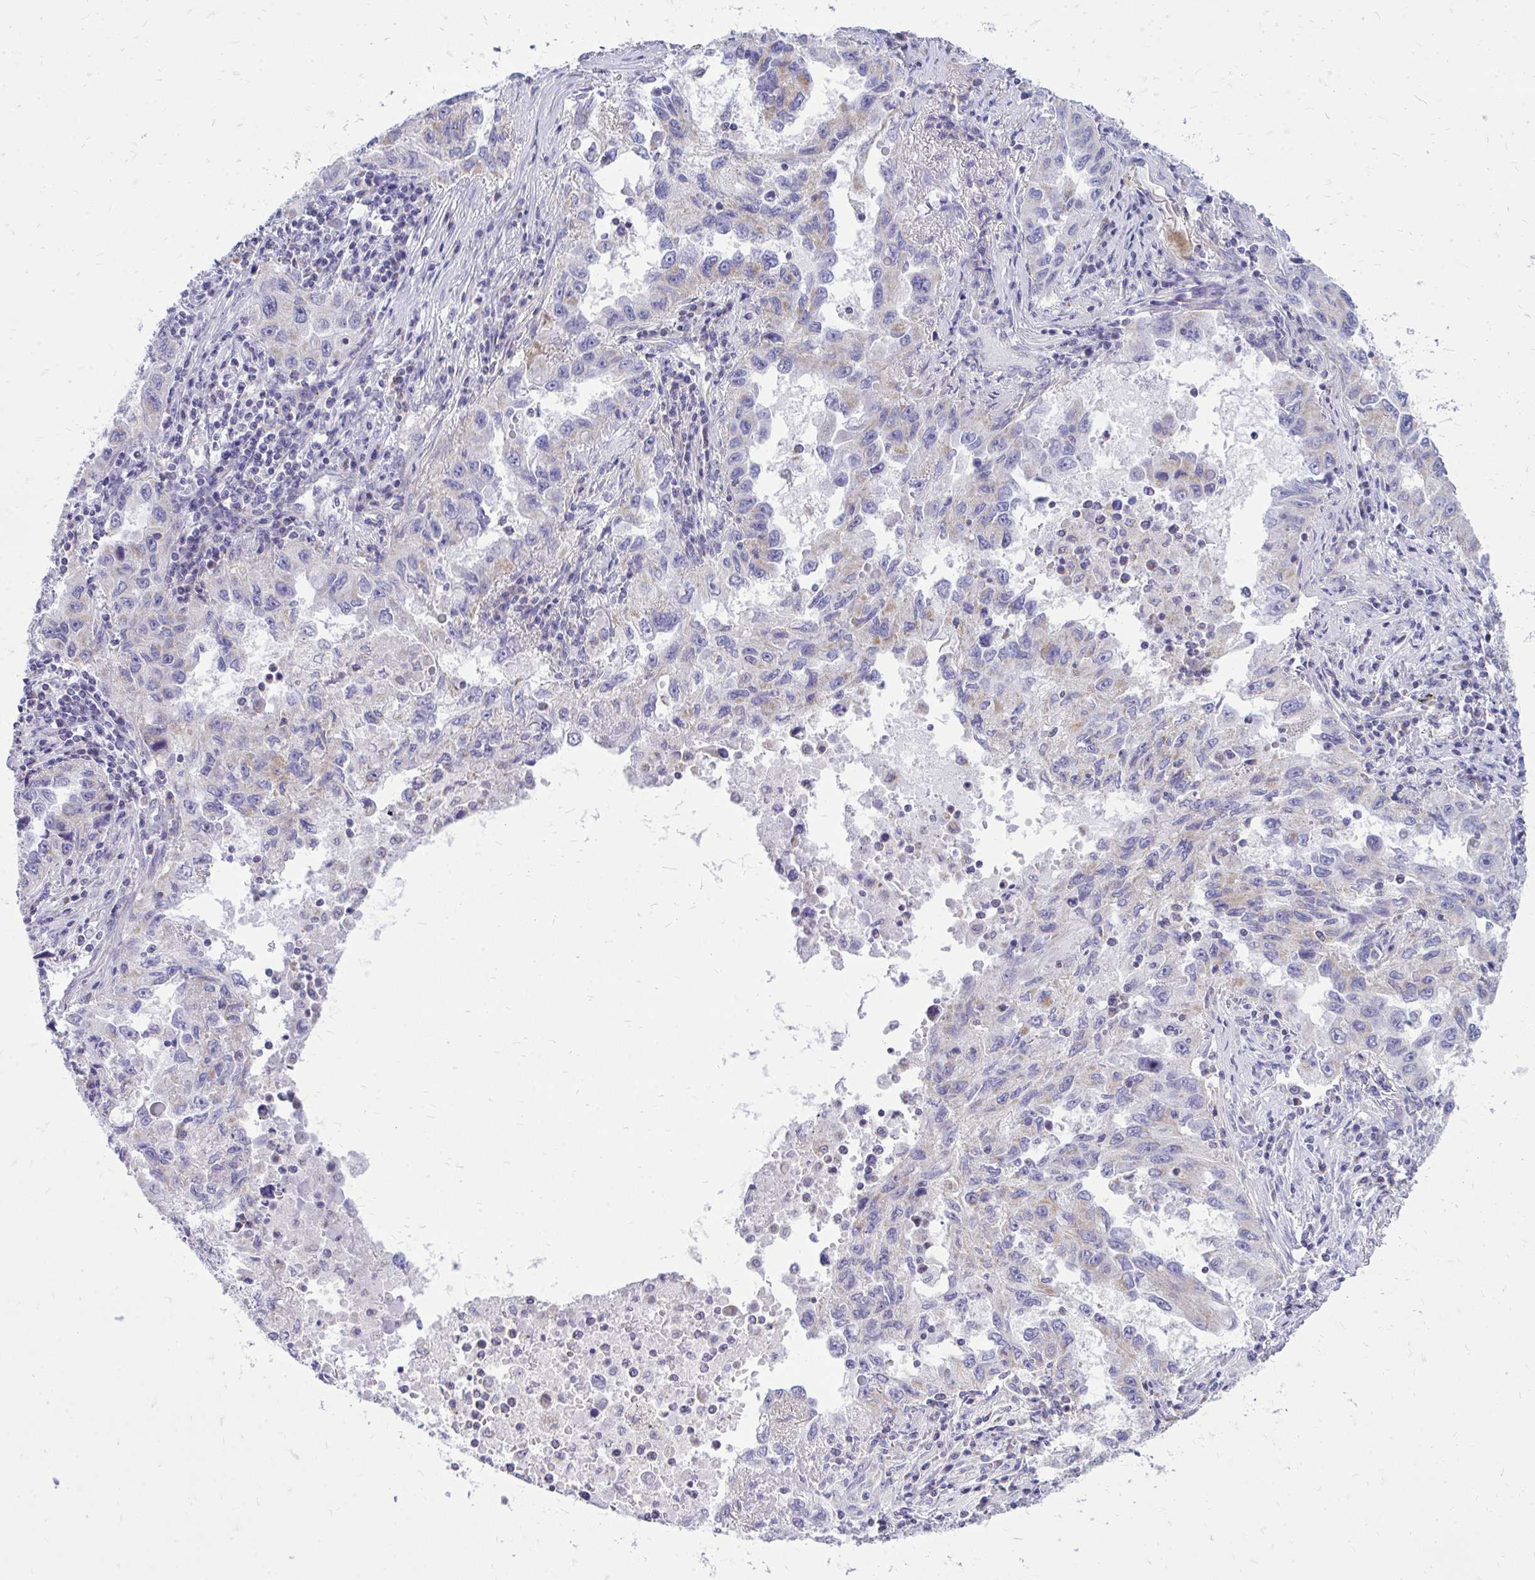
{"staining": {"intensity": "moderate", "quantity": "<25%", "location": "cytoplasmic/membranous"}, "tissue": "lung cancer", "cell_type": "Tumor cells", "image_type": "cancer", "snomed": [{"axis": "morphology", "description": "Adenocarcinoma, NOS"}, {"axis": "topography", "description": "Lung"}], "caption": "IHC (DAB) staining of human lung cancer shows moderate cytoplasmic/membranous protein expression in approximately <25% of tumor cells.", "gene": "SPTBN2", "patient": {"sex": "female", "age": 73}}